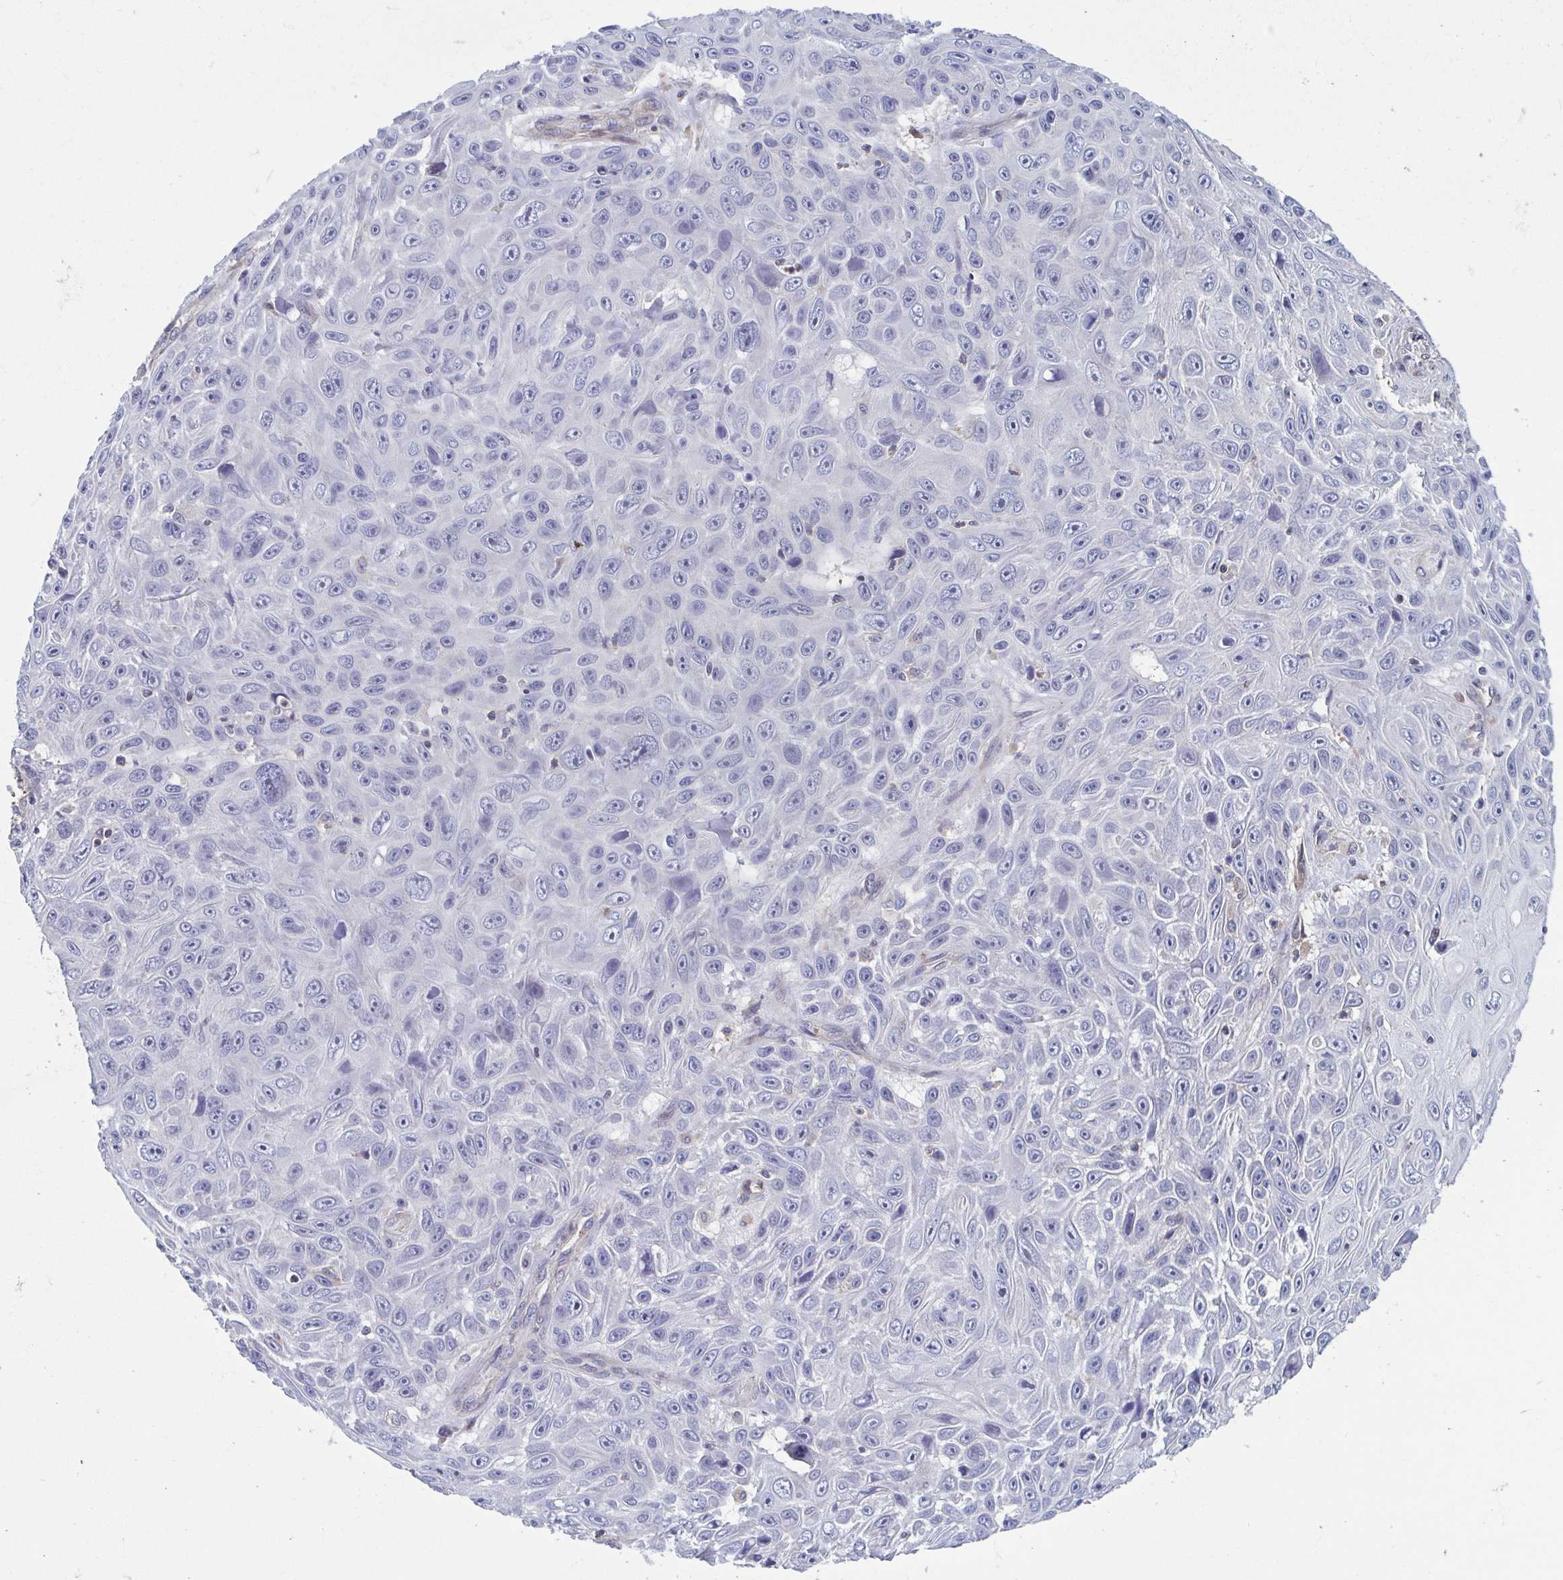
{"staining": {"intensity": "negative", "quantity": "none", "location": "none"}, "tissue": "skin cancer", "cell_type": "Tumor cells", "image_type": "cancer", "snomed": [{"axis": "morphology", "description": "Squamous cell carcinoma, NOS"}, {"axis": "topography", "description": "Skin"}], "caption": "This histopathology image is of skin cancer stained with immunohistochemistry (IHC) to label a protein in brown with the nuclei are counter-stained blue. There is no expression in tumor cells.", "gene": "LRRC38", "patient": {"sex": "male", "age": 82}}